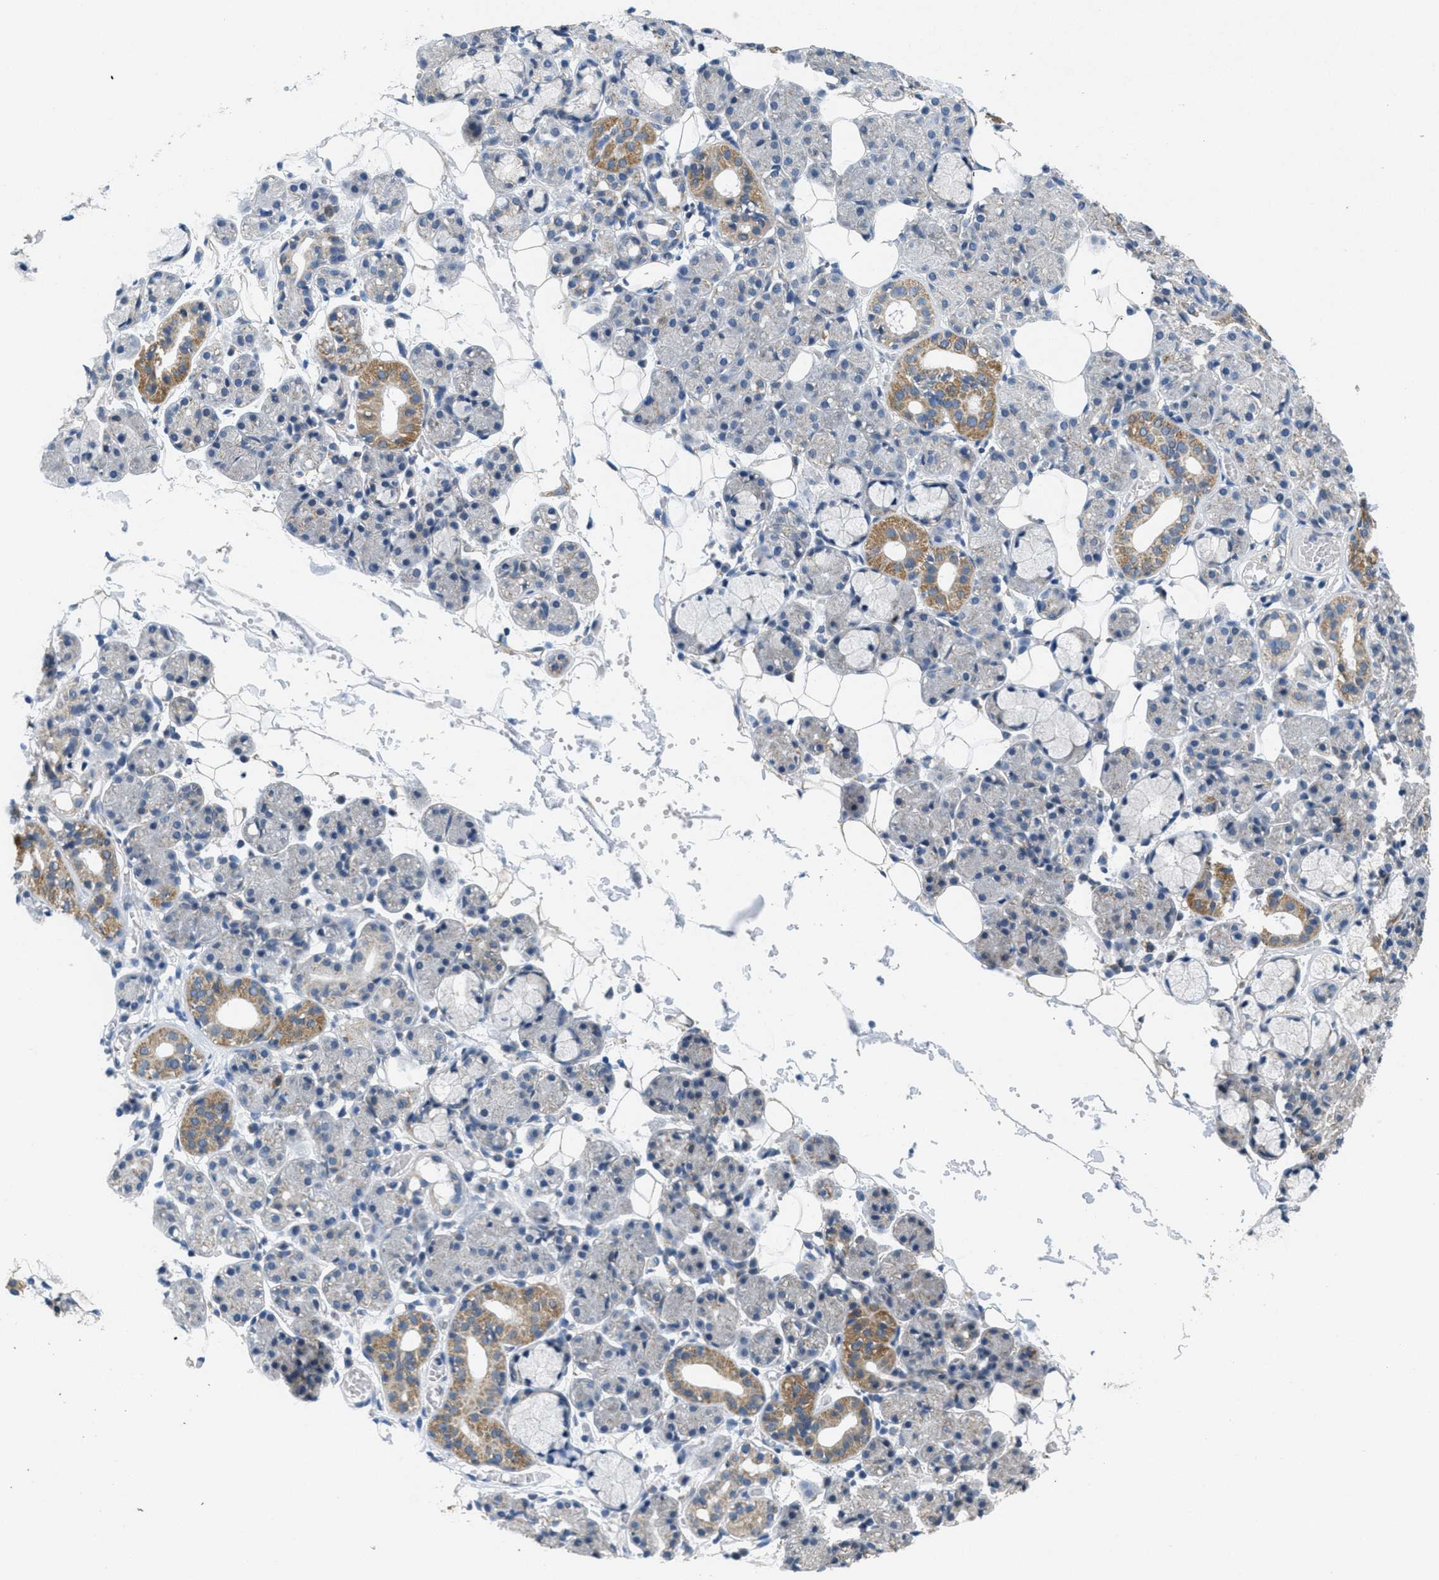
{"staining": {"intensity": "moderate", "quantity": "<25%", "location": "cytoplasmic/membranous"}, "tissue": "salivary gland", "cell_type": "Glandular cells", "image_type": "normal", "snomed": [{"axis": "morphology", "description": "Normal tissue, NOS"}, {"axis": "topography", "description": "Salivary gland"}], "caption": "Immunohistochemistry micrograph of unremarkable human salivary gland stained for a protein (brown), which exhibits low levels of moderate cytoplasmic/membranous positivity in about <25% of glandular cells.", "gene": "TOMM70", "patient": {"sex": "male", "age": 63}}